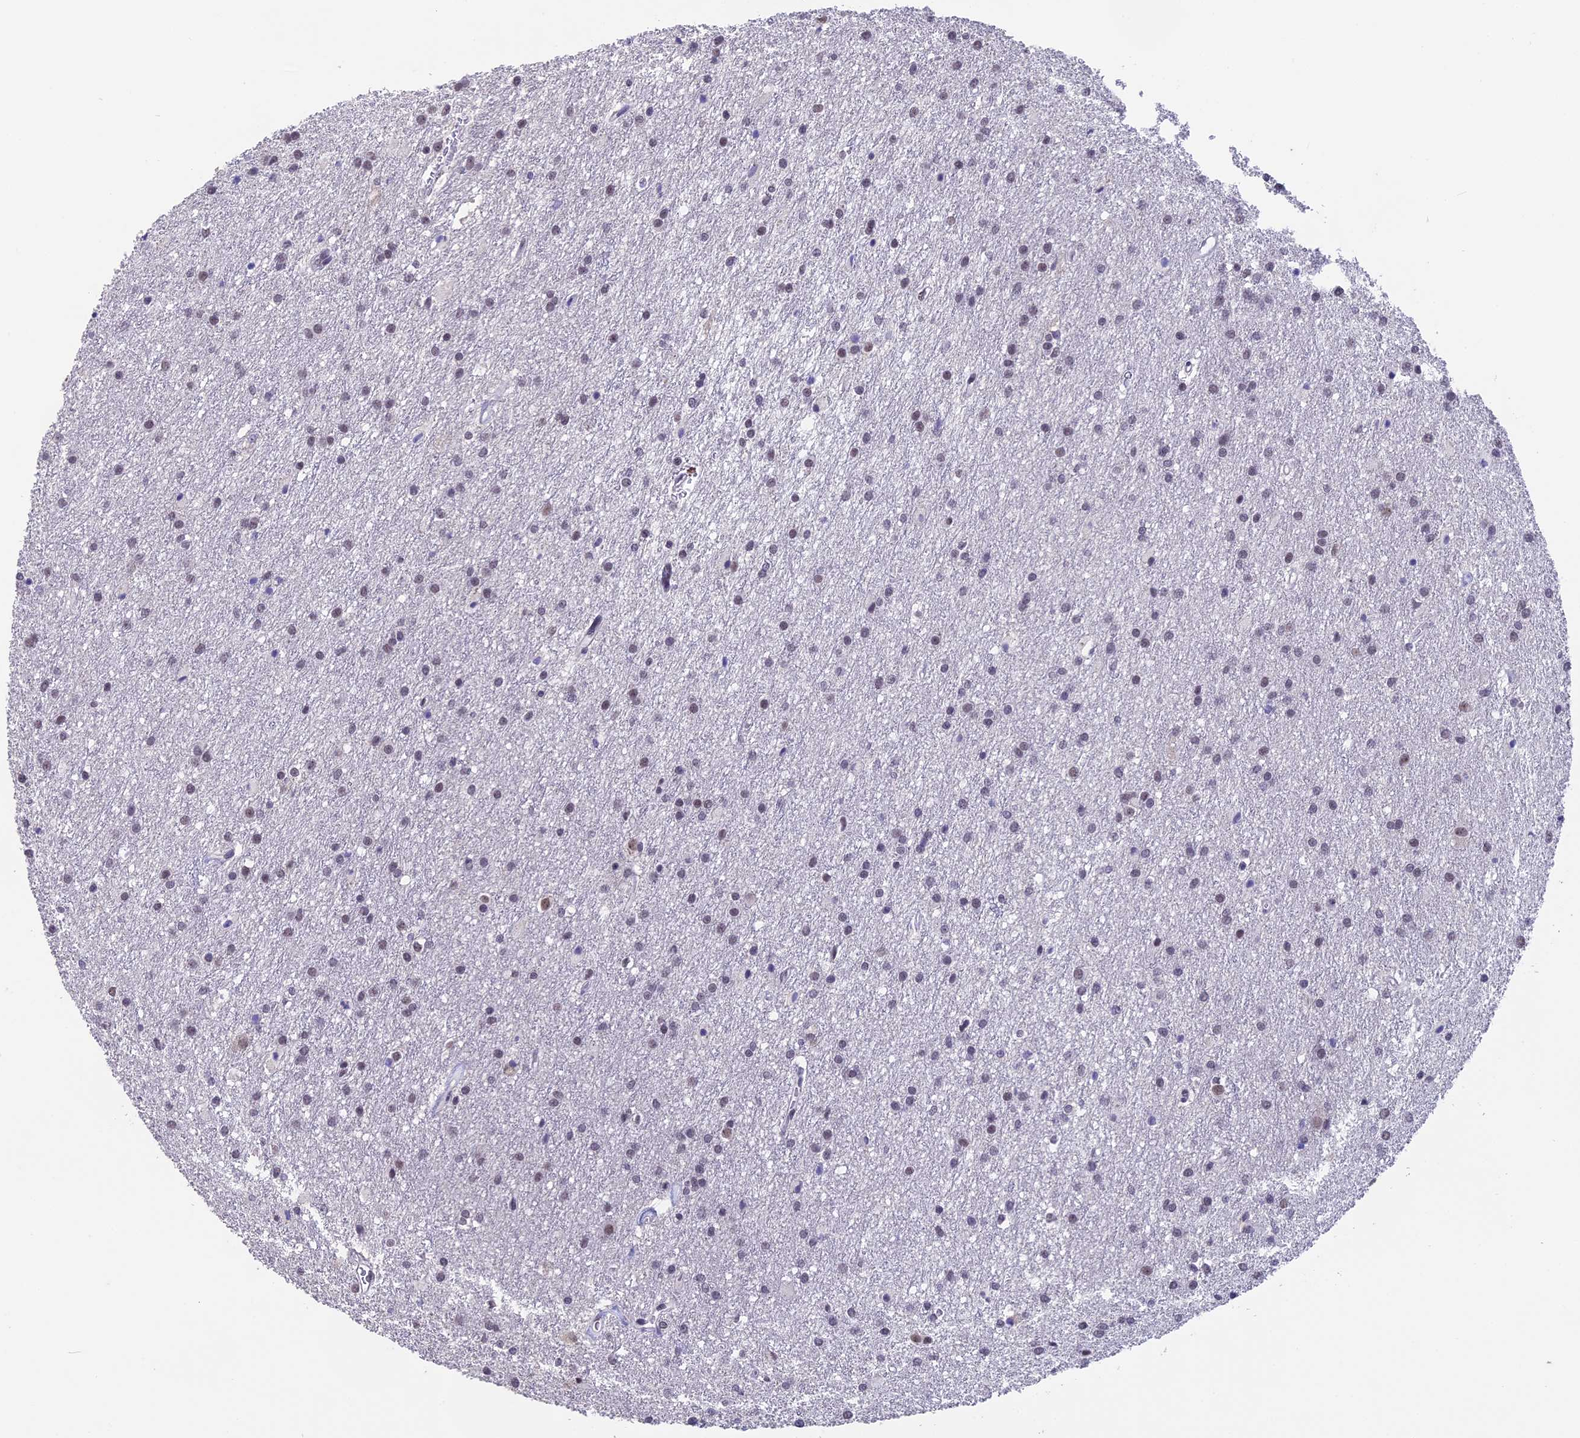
{"staining": {"intensity": "weak", "quantity": "25%-75%", "location": "nuclear"}, "tissue": "glioma", "cell_type": "Tumor cells", "image_type": "cancer", "snomed": [{"axis": "morphology", "description": "Glioma, malignant, High grade"}, {"axis": "topography", "description": "Brain"}], "caption": "IHC (DAB (3,3'-diaminobenzidine)) staining of malignant glioma (high-grade) displays weak nuclear protein staining in approximately 25%-75% of tumor cells.", "gene": "SETD2", "patient": {"sex": "female", "age": 50}}